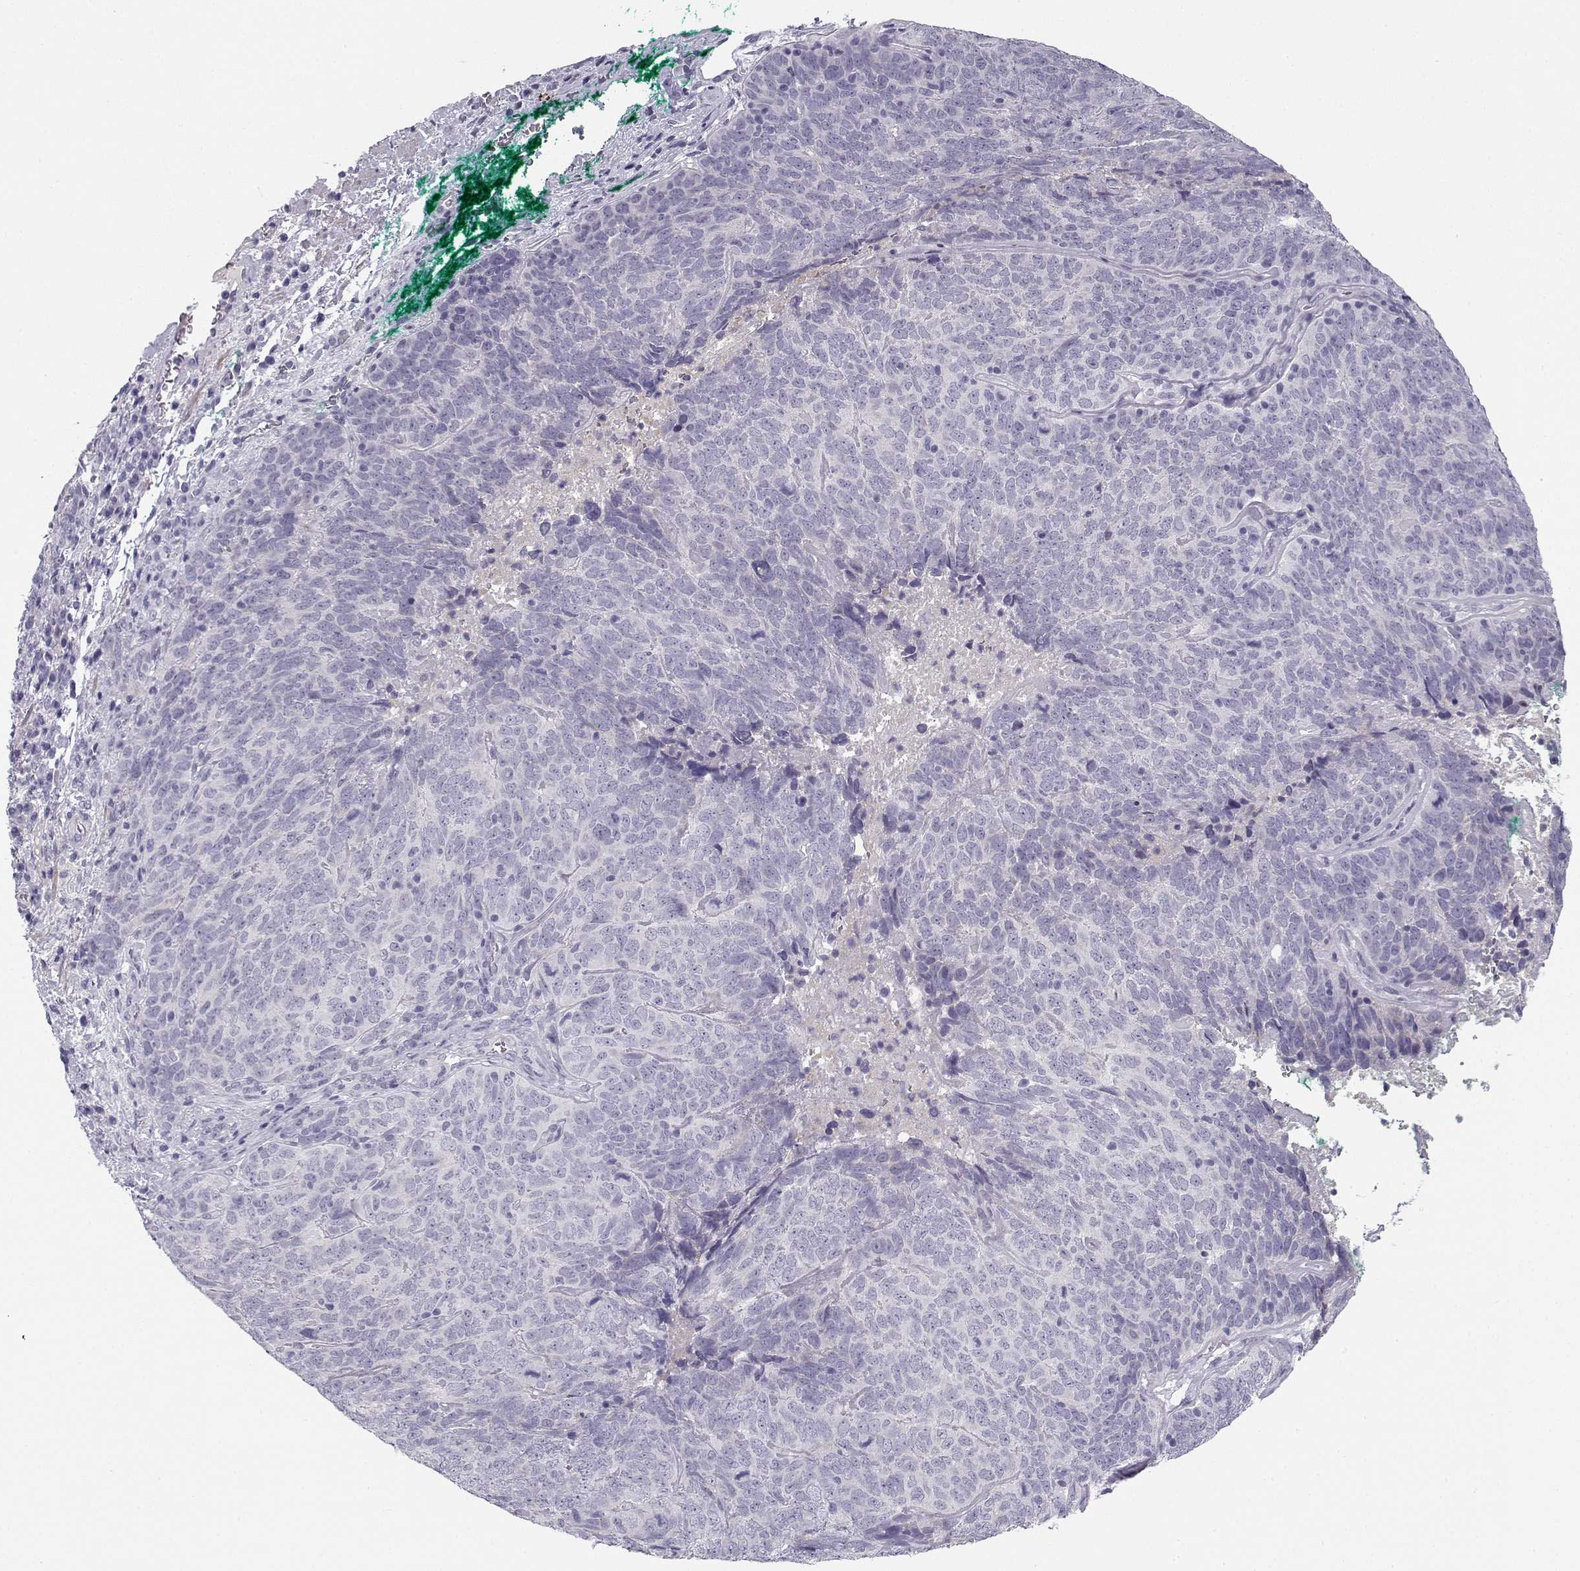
{"staining": {"intensity": "negative", "quantity": "none", "location": "none"}, "tissue": "skin cancer", "cell_type": "Tumor cells", "image_type": "cancer", "snomed": [{"axis": "morphology", "description": "Squamous cell carcinoma, NOS"}, {"axis": "topography", "description": "Skin"}, {"axis": "topography", "description": "Anal"}], "caption": "This is an immunohistochemistry image of skin cancer. There is no staining in tumor cells.", "gene": "CREB3L3", "patient": {"sex": "female", "age": 51}}